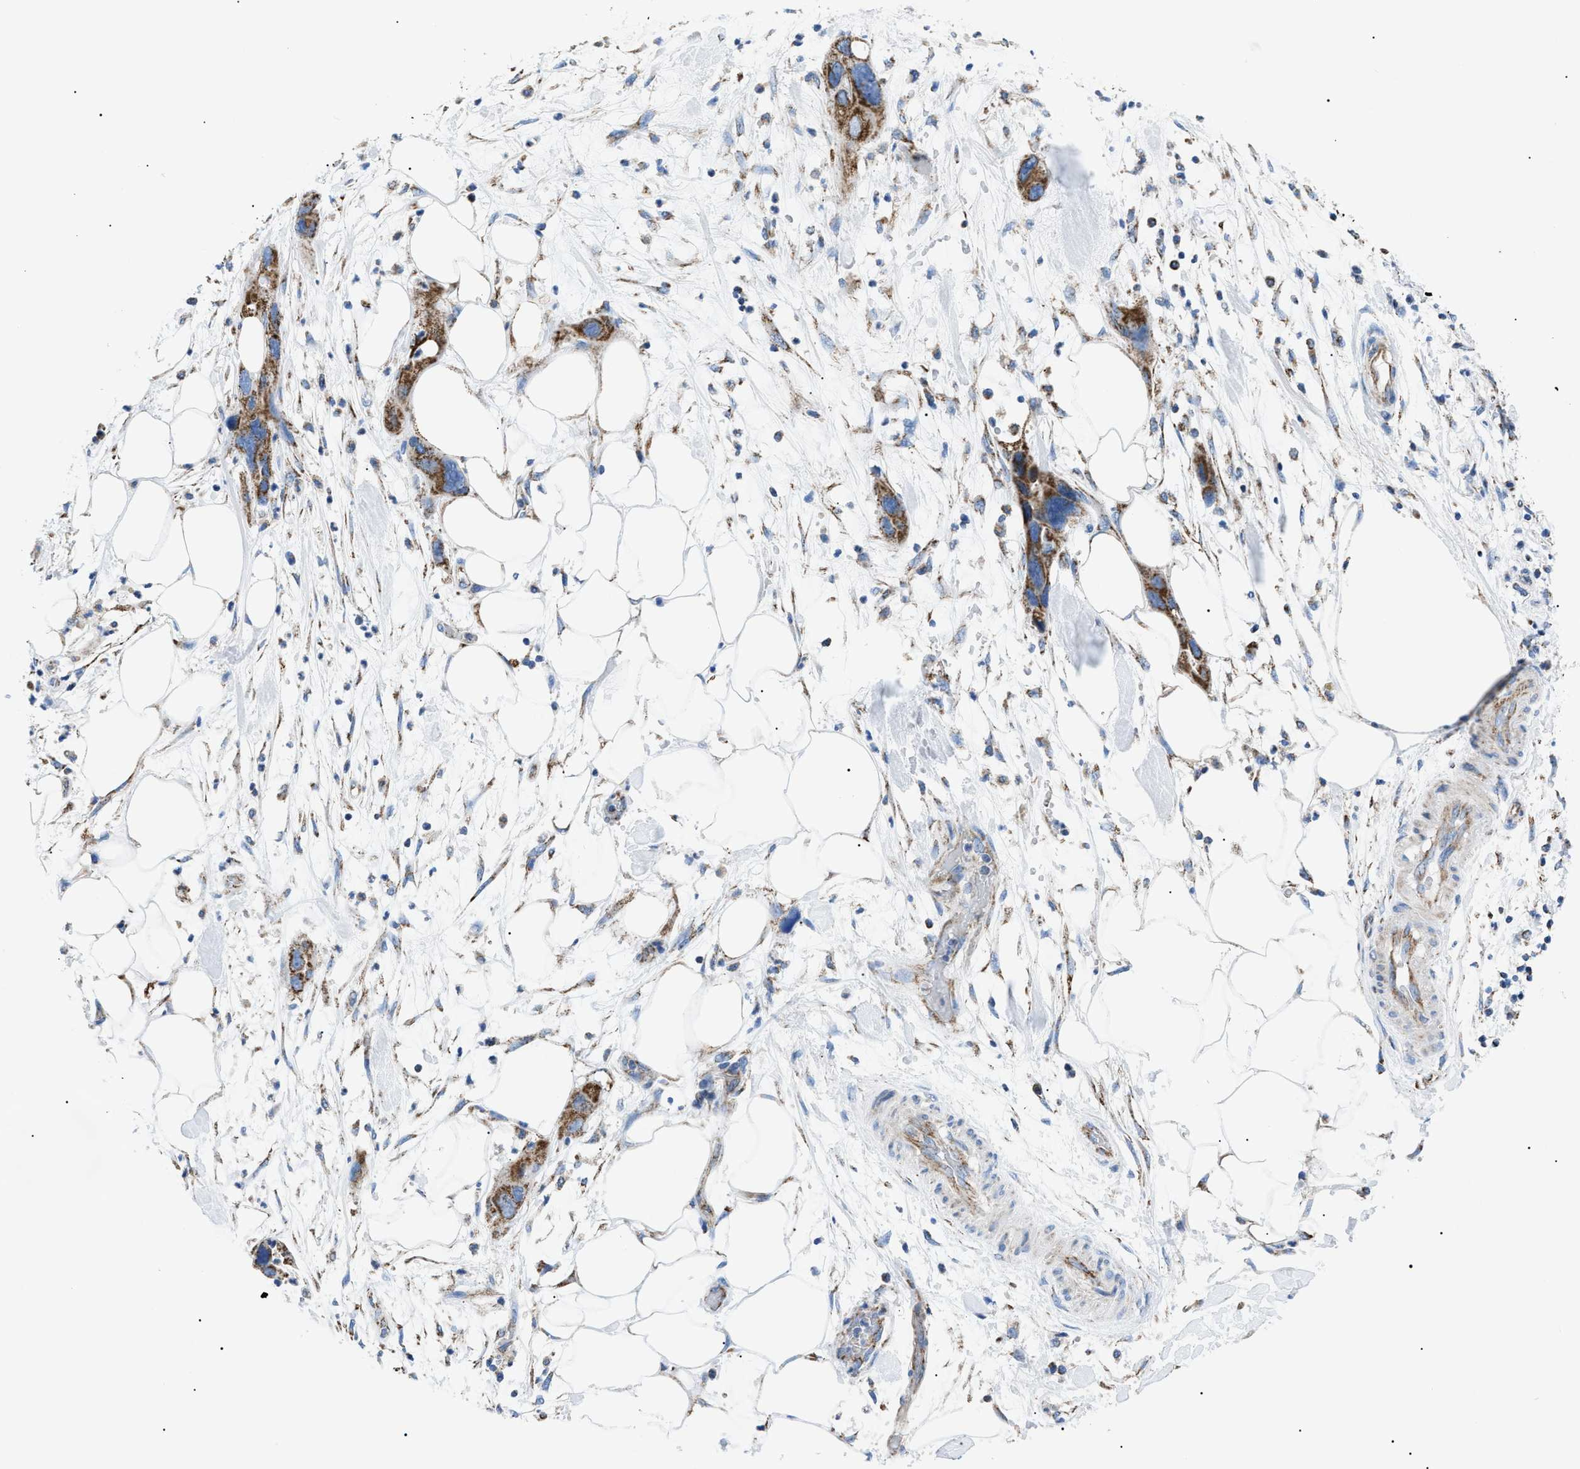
{"staining": {"intensity": "moderate", "quantity": ">75%", "location": "cytoplasmic/membranous"}, "tissue": "pancreatic cancer", "cell_type": "Tumor cells", "image_type": "cancer", "snomed": [{"axis": "morphology", "description": "Adenocarcinoma, NOS"}, {"axis": "topography", "description": "Pancreas"}], "caption": "Immunohistochemistry (IHC) photomicrograph of neoplastic tissue: pancreatic cancer stained using IHC displays medium levels of moderate protein expression localized specifically in the cytoplasmic/membranous of tumor cells, appearing as a cytoplasmic/membranous brown color.", "gene": "PHB2", "patient": {"sex": "female", "age": 71}}